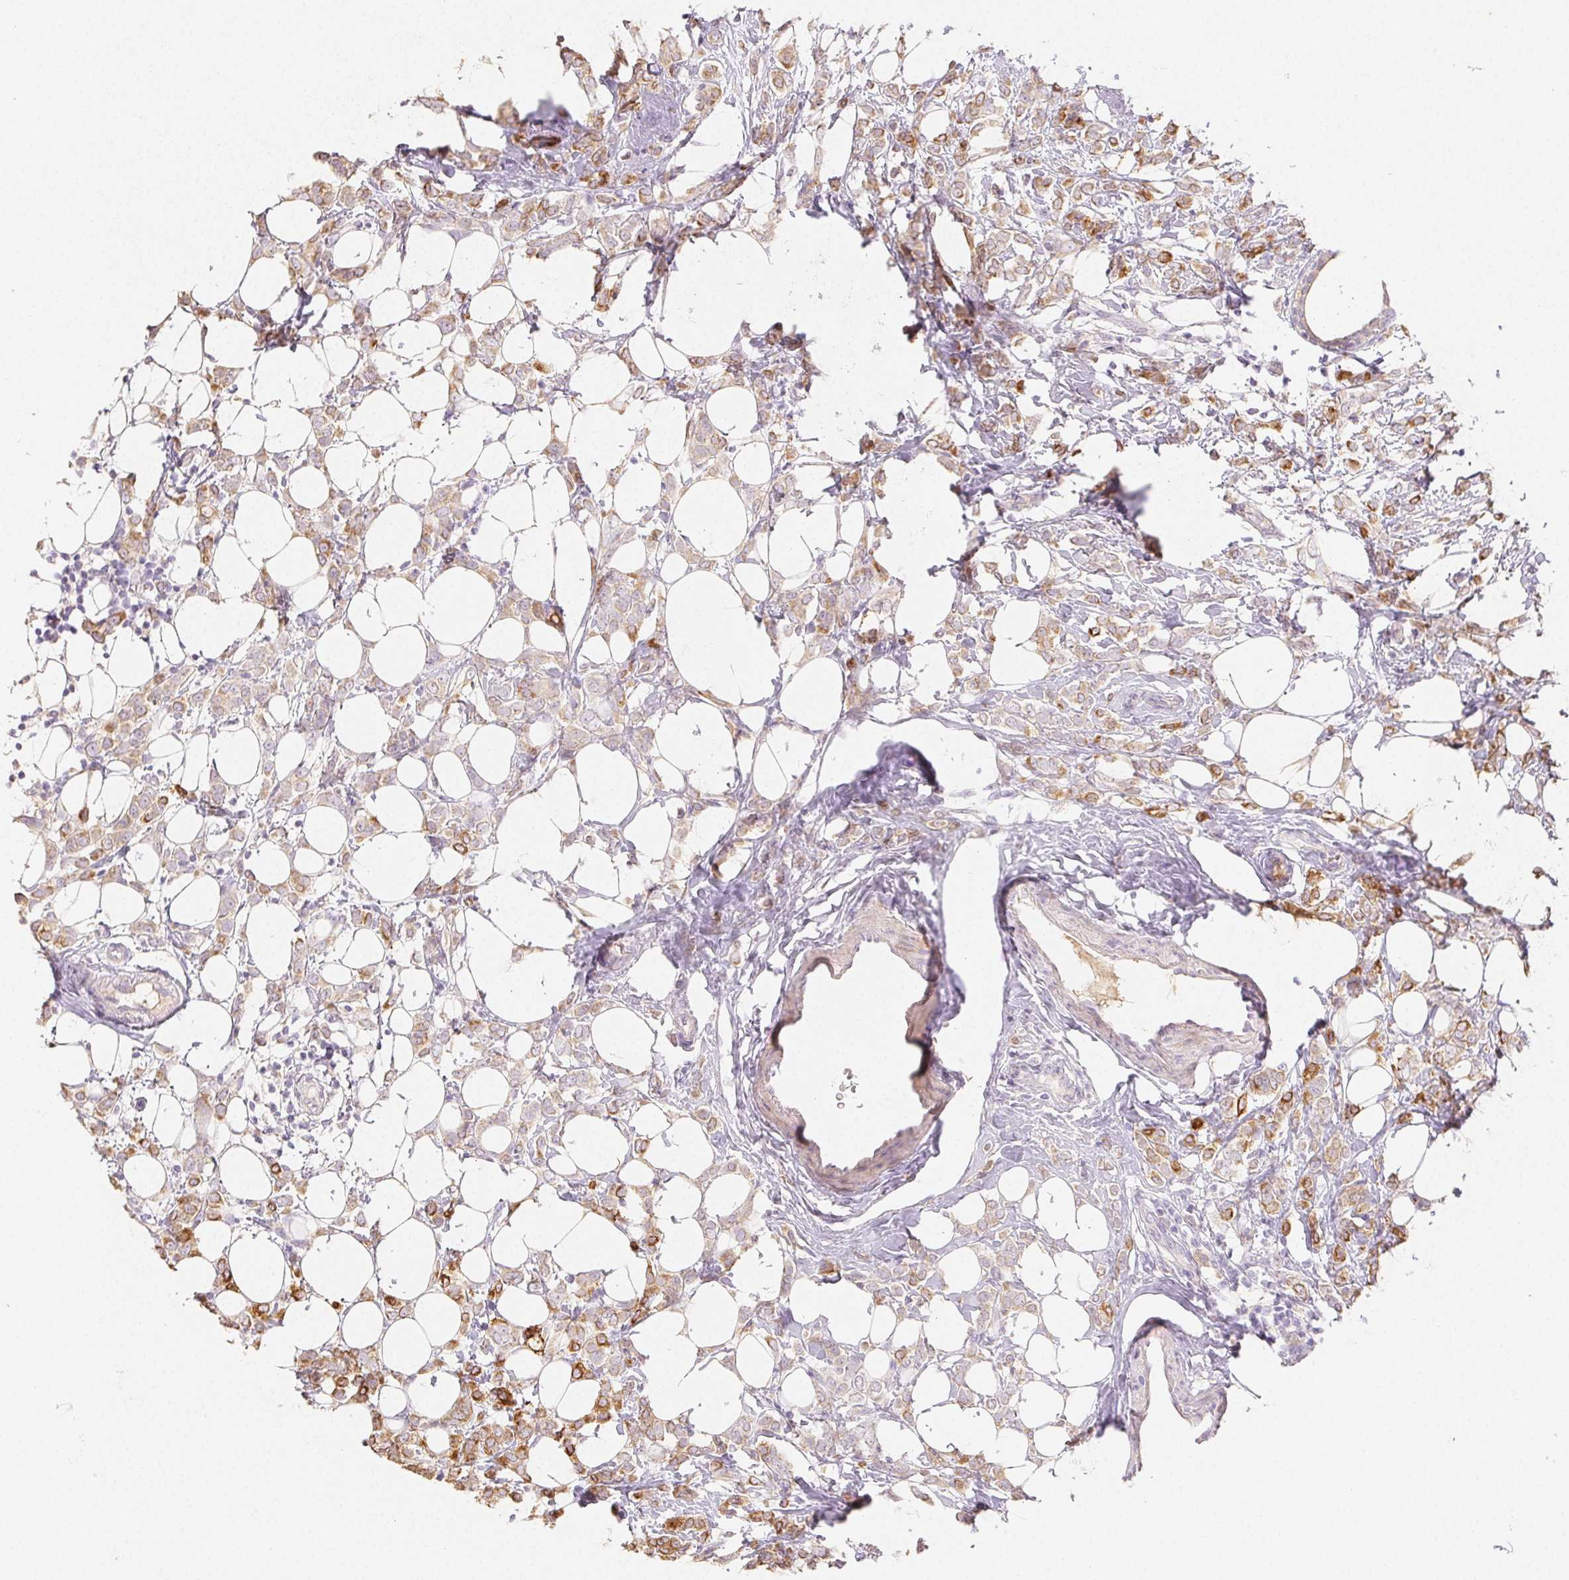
{"staining": {"intensity": "moderate", "quantity": "25%-75%", "location": "cytoplasmic/membranous"}, "tissue": "breast cancer", "cell_type": "Tumor cells", "image_type": "cancer", "snomed": [{"axis": "morphology", "description": "Lobular carcinoma"}, {"axis": "topography", "description": "Breast"}], "caption": "Immunohistochemistry histopathology image of neoplastic tissue: human lobular carcinoma (breast) stained using IHC exhibits medium levels of moderate protein expression localized specifically in the cytoplasmic/membranous of tumor cells, appearing as a cytoplasmic/membranous brown color.", "gene": "ACVR1B", "patient": {"sex": "female", "age": 49}}